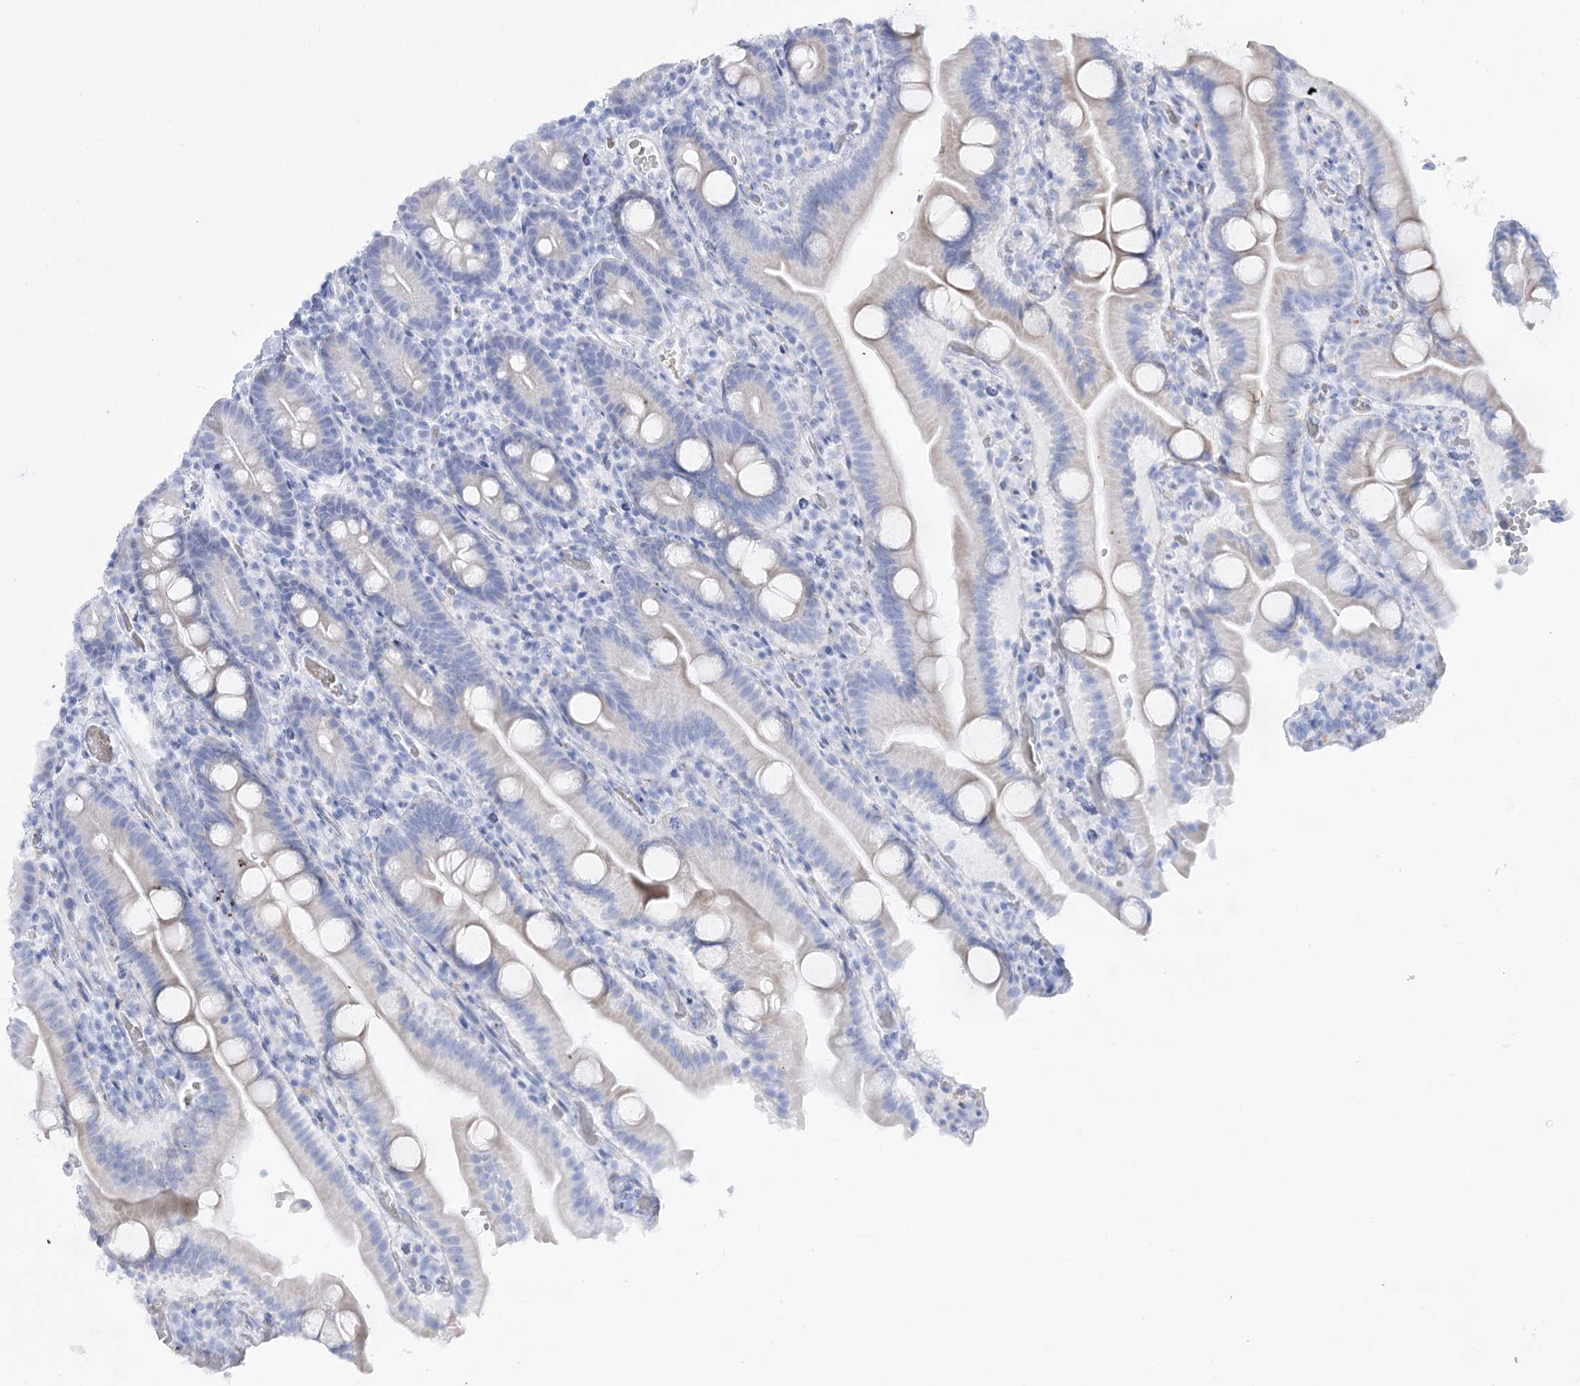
{"staining": {"intensity": "negative", "quantity": "none", "location": "none"}, "tissue": "duodenum", "cell_type": "Glandular cells", "image_type": "normal", "snomed": [{"axis": "morphology", "description": "Normal tissue, NOS"}, {"axis": "topography", "description": "Duodenum"}], "caption": "Immunohistochemical staining of normal human duodenum shows no significant positivity in glandular cells. (Stains: DAB IHC with hematoxylin counter stain, Microscopy: brightfield microscopy at high magnification).", "gene": "SIAE", "patient": {"sex": "male", "age": 55}}